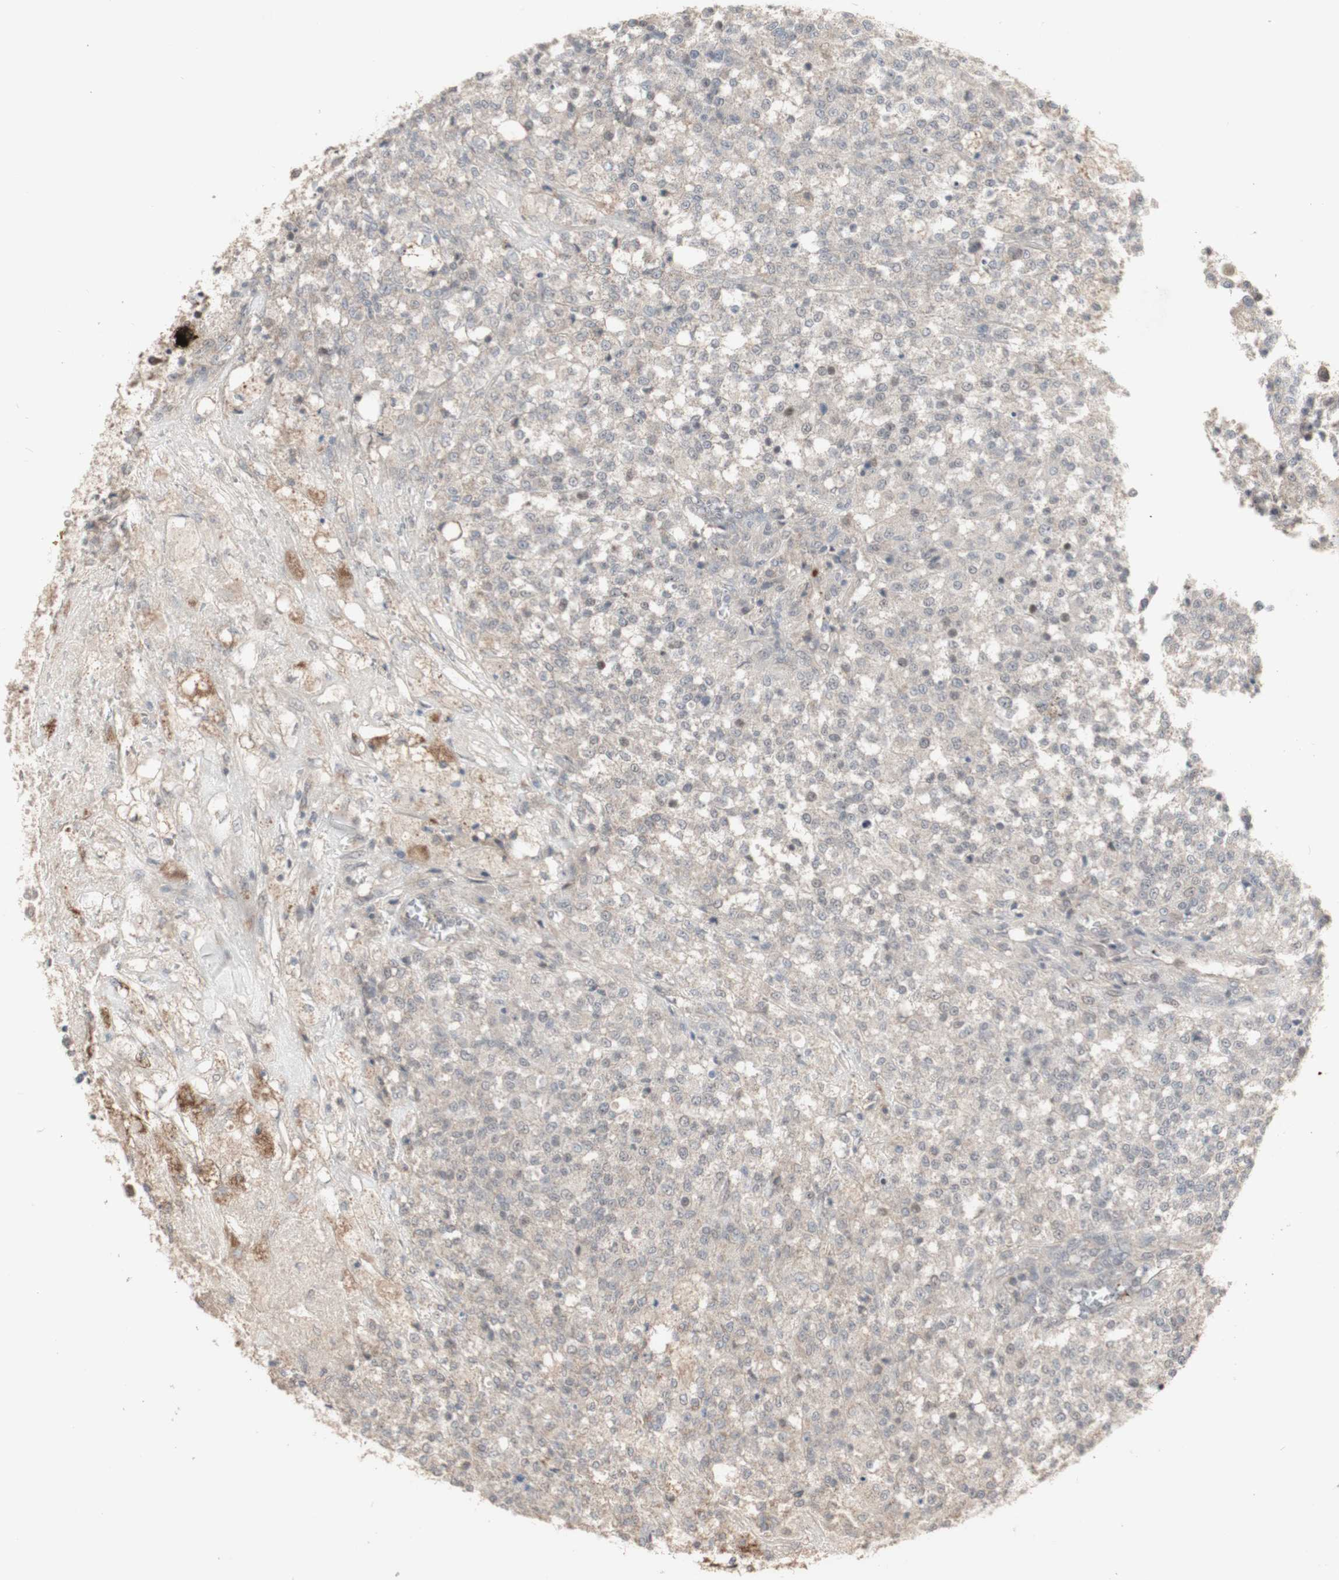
{"staining": {"intensity": "weak", "quantity": ">75%", "location": "cytoplasmic/membranous"}, "tissue": "testis cancer", "cell_type": "Tumor cells", "image_type": "cancer", "snomed": [{"axis": "morphology", "description": "Seminoma, NOS"}, {"axis": "topography", "description": "Testis"}], "caption": "The micrograph reveals immunohistochemical staining of testis cancer (seminoma). There is weak cytoplasmic/membranous positivity is seen in approximately >75% of tumor cells.", "gene": "ALOX12", "patient": {"sex": "male", "age": 59}}